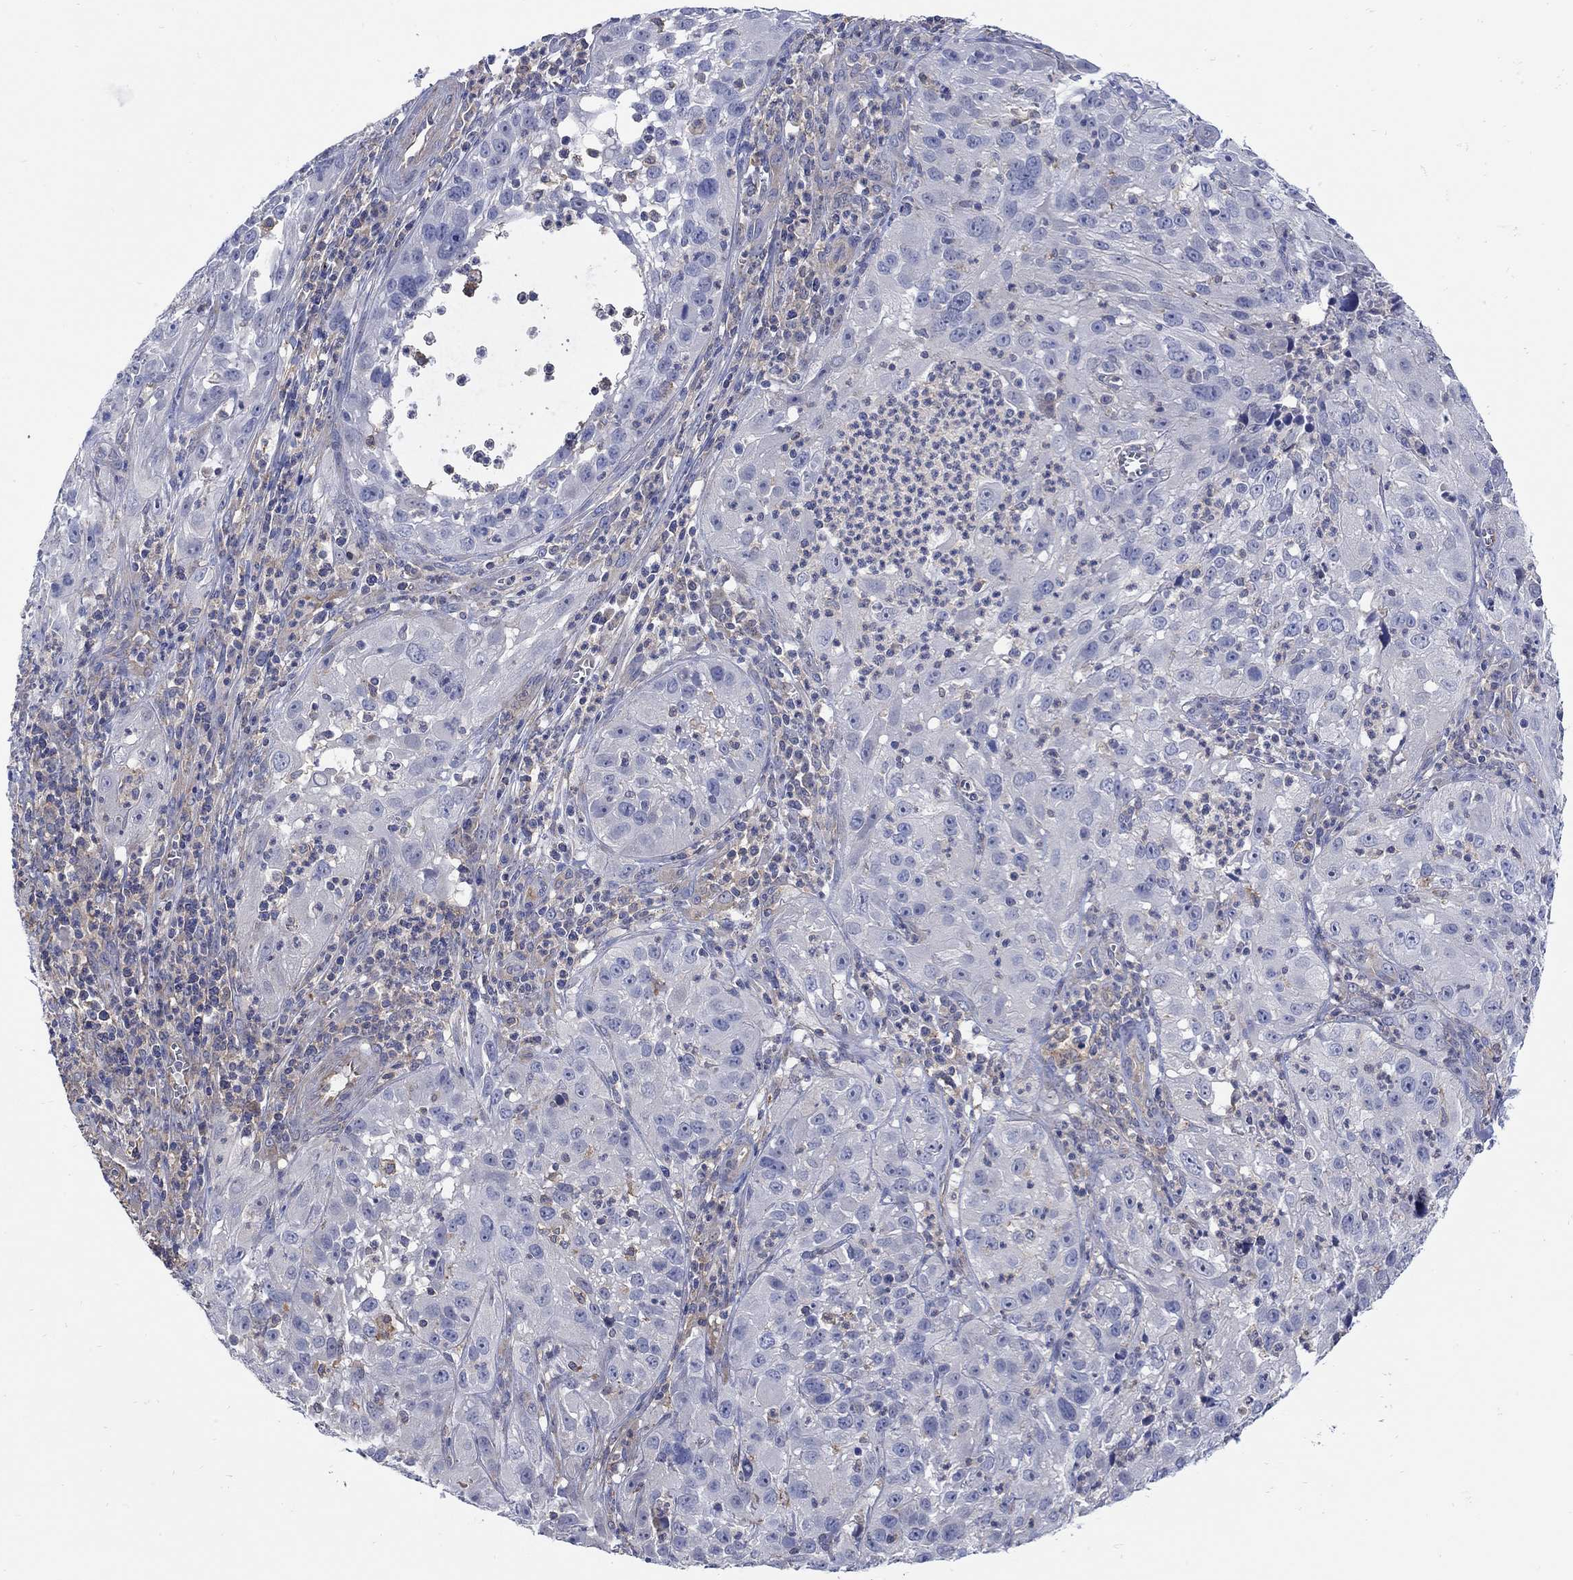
{"staining": {"intensity": "negative", "quantity": "none", "location": "none"}, "tissue": "cervical cancer", "cell_type": "Tumor cells", "image_type": "cancer", "snomed": [{"axis": "morphology", "description": "Squamous cell carcinoma, NOS"}, {"axis": "topography", "description": "Cervix"}], "caption": "Tumor cells show no significant protein positivity in cervical cancer. (DAB immunohistochemistry visualized using brightfield microscopy, high magnification).", "gene": "TEKT3", "patient": {"sex": "female", "age": 32}}